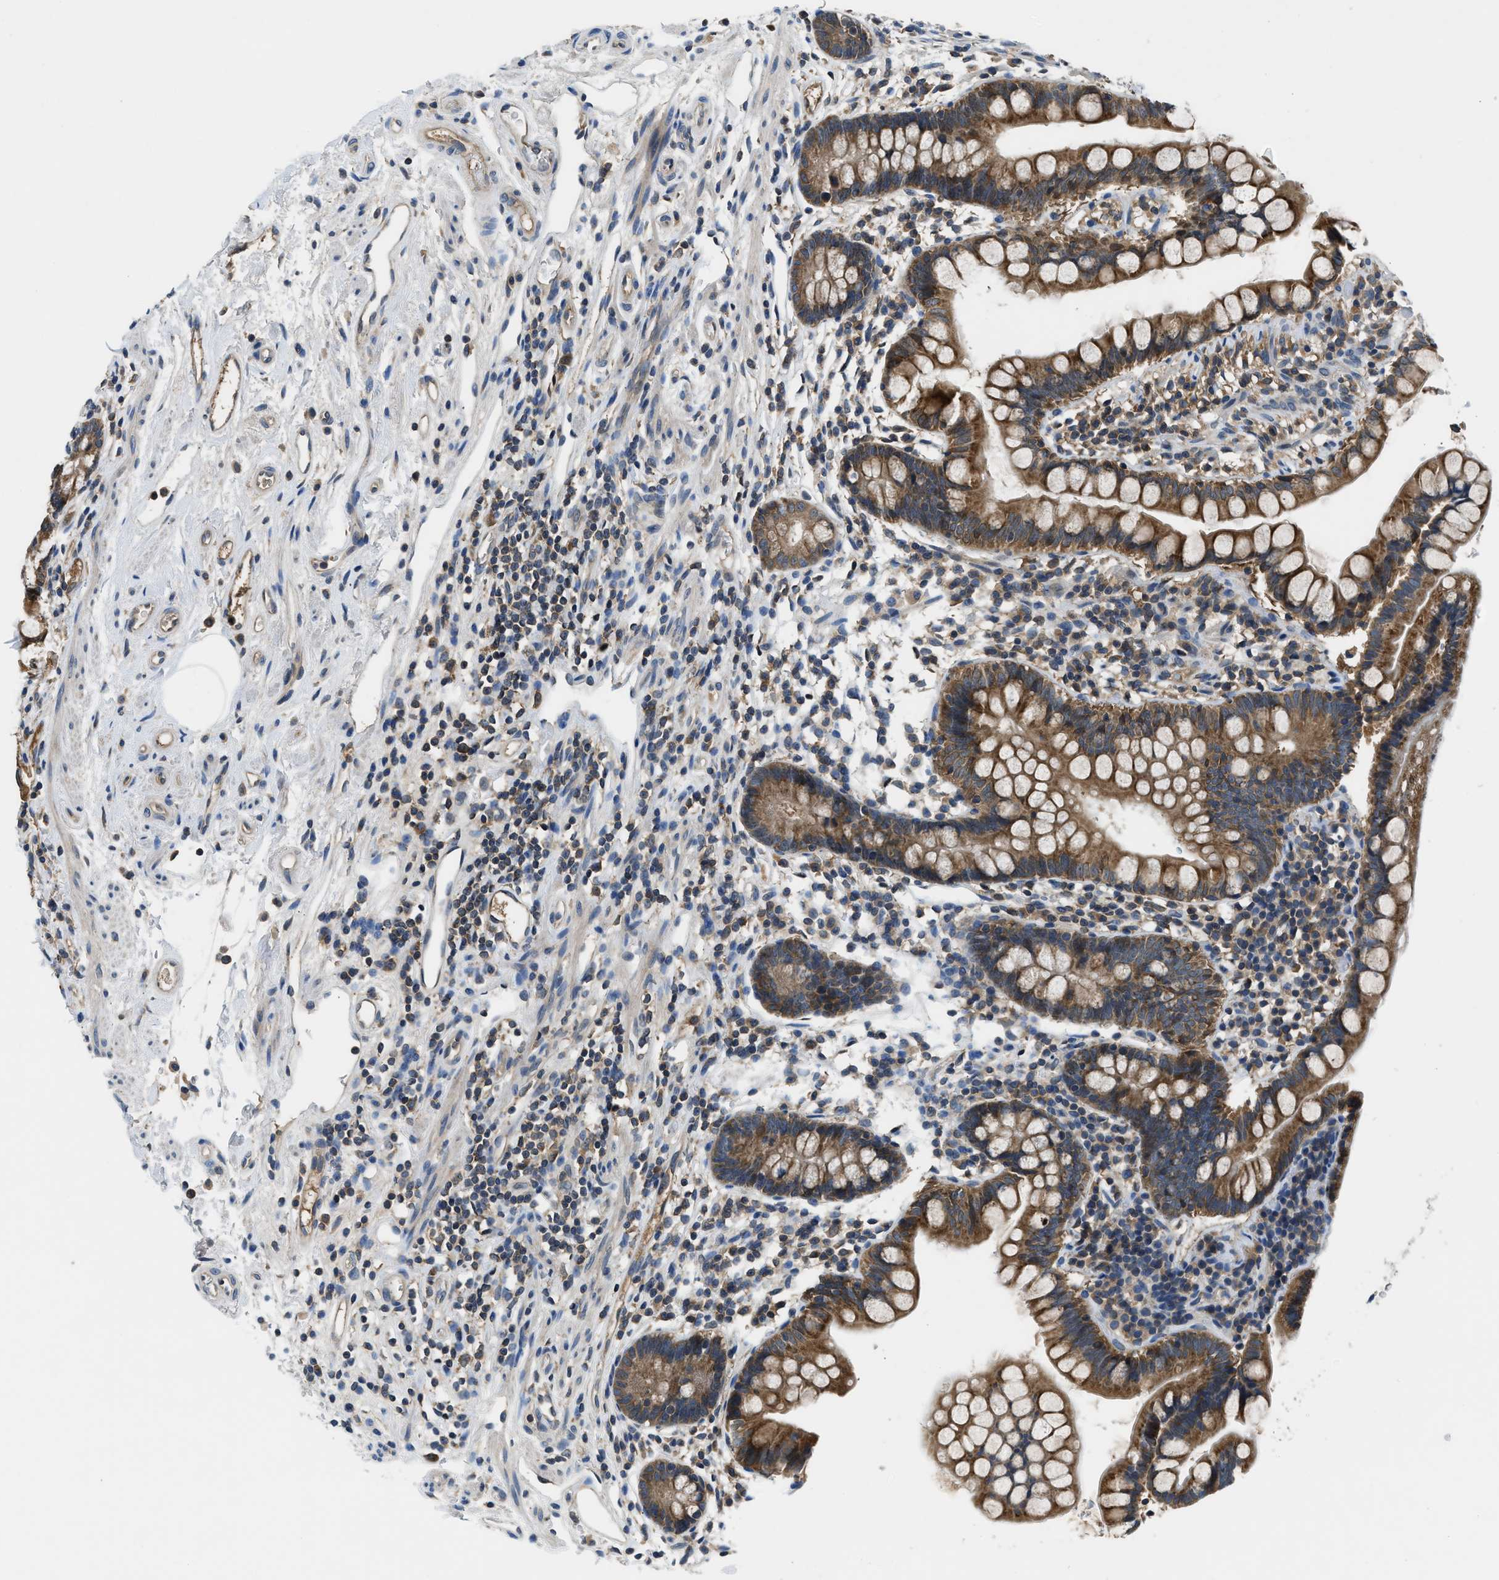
{"staining": {"intensity": "moderate", "quantity": ">75%", "location": "cytoplasmic/membranous"}, "tissue": "small intestine", "cell_type": "Glandular cells", "image_type": "normal", "snomed": [{"axis": "morphology", "description": "Normal tissue, NOS"}, {"axis": "topography", "description": "Small intestine"}], "caption": "Small intestine stained with a brown dye shows moderate cytoplasmic/membranous positive expression in about >75% of glandular cells.", "gene": "PAFAH2", "patient": {"sex": "female", "age": 84}}